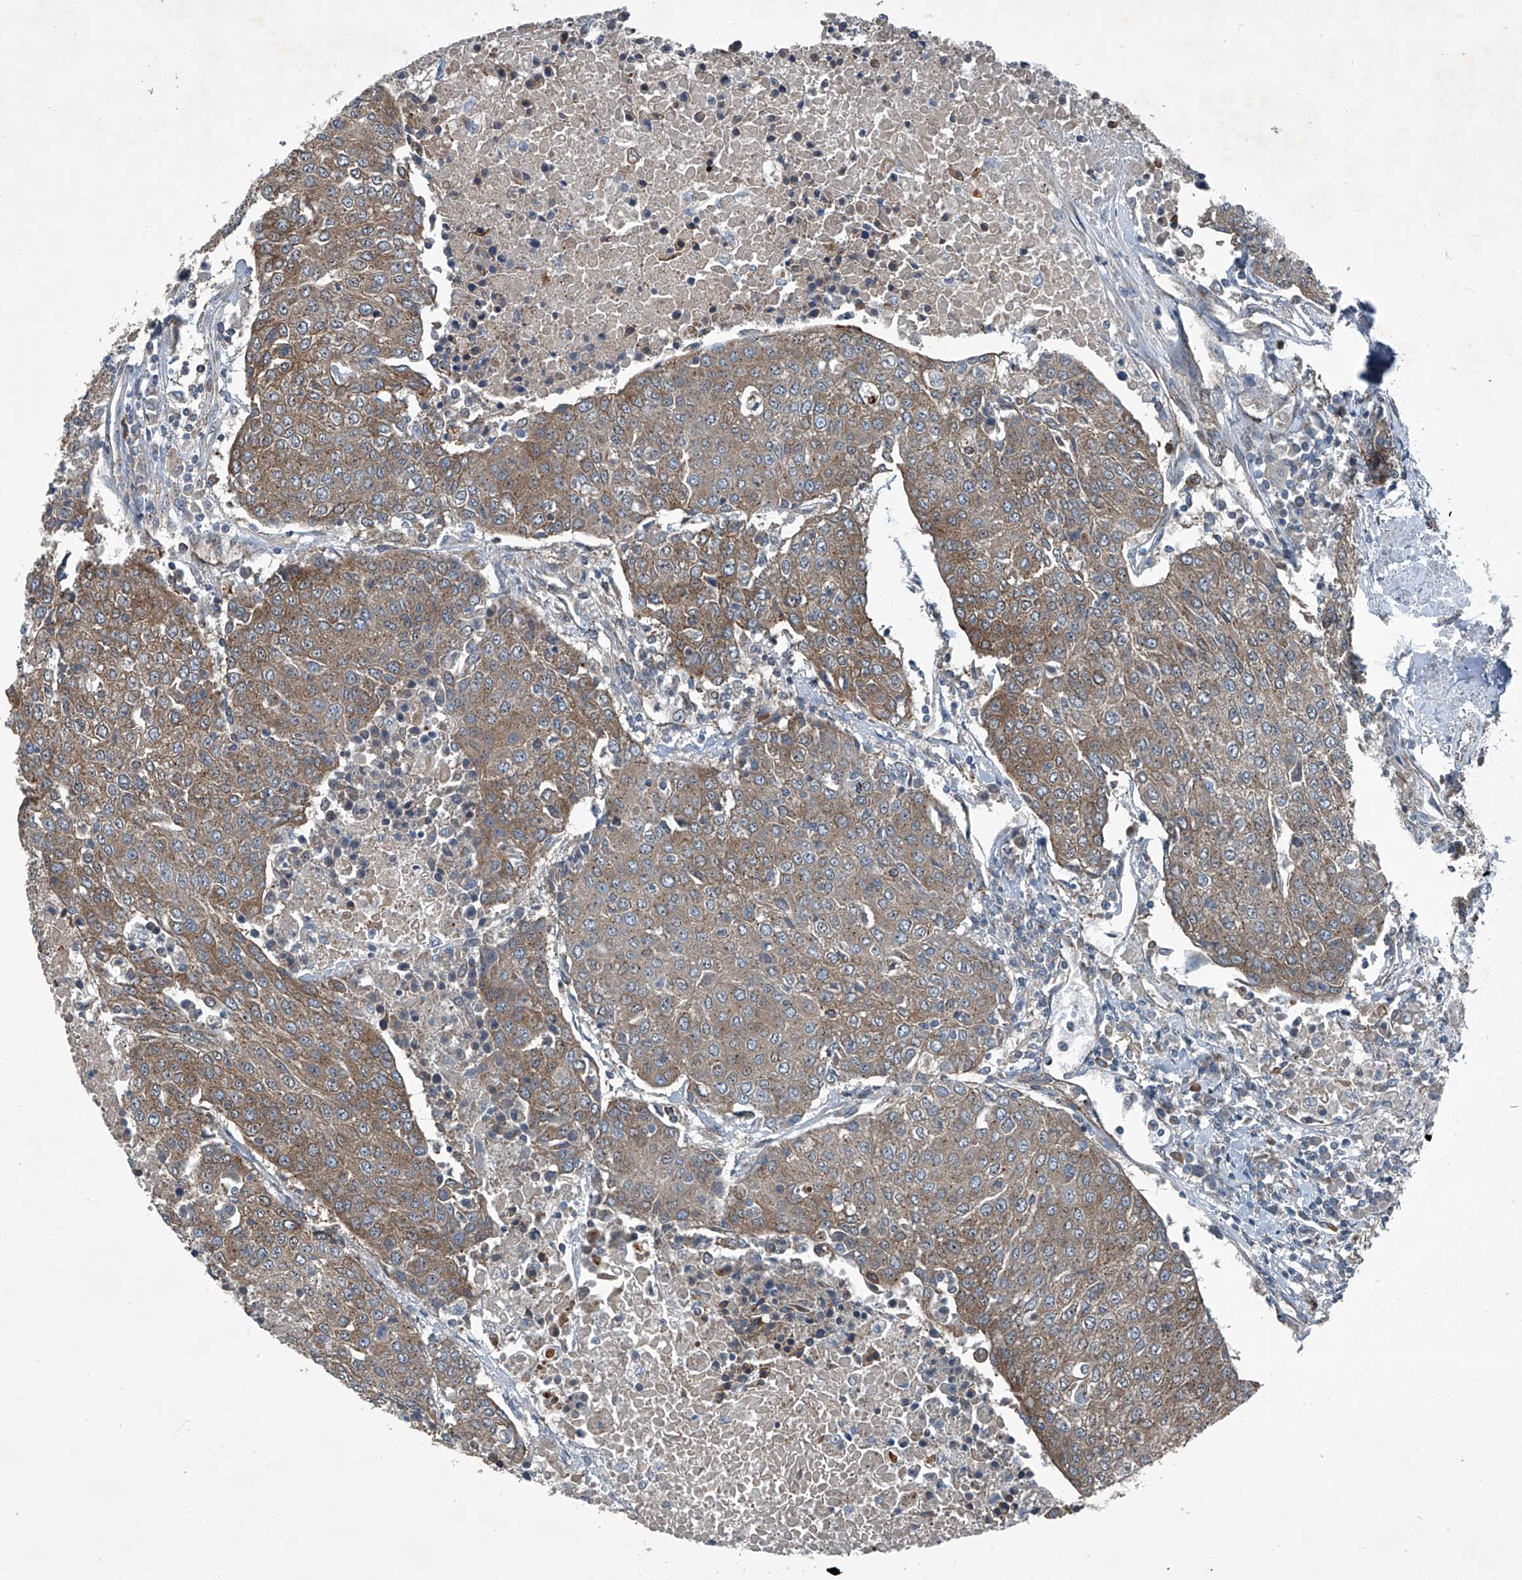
{"staining": {"intensity": "moderate", "quantity": ">75%", "location": "cytoplasmic/membranous"}, "tissue": "urothelial cancer", "cell_type": "Tumor cells", "image_type": "cancer", "snomed": [{"axis": "morphology", "description": "Urothelial carcinoma, High grade"}, {"axis": "topography", "description": "Urinary bladder"}], "caption": "There is medium levels of moderate cytoplasmic/membranous expression in tumor cells of urothelial cancer, as demonstrated by immunohistochemical staining (brown color).", "gene": "SENP2", "patient": {"sex": "female", "age": 85}}